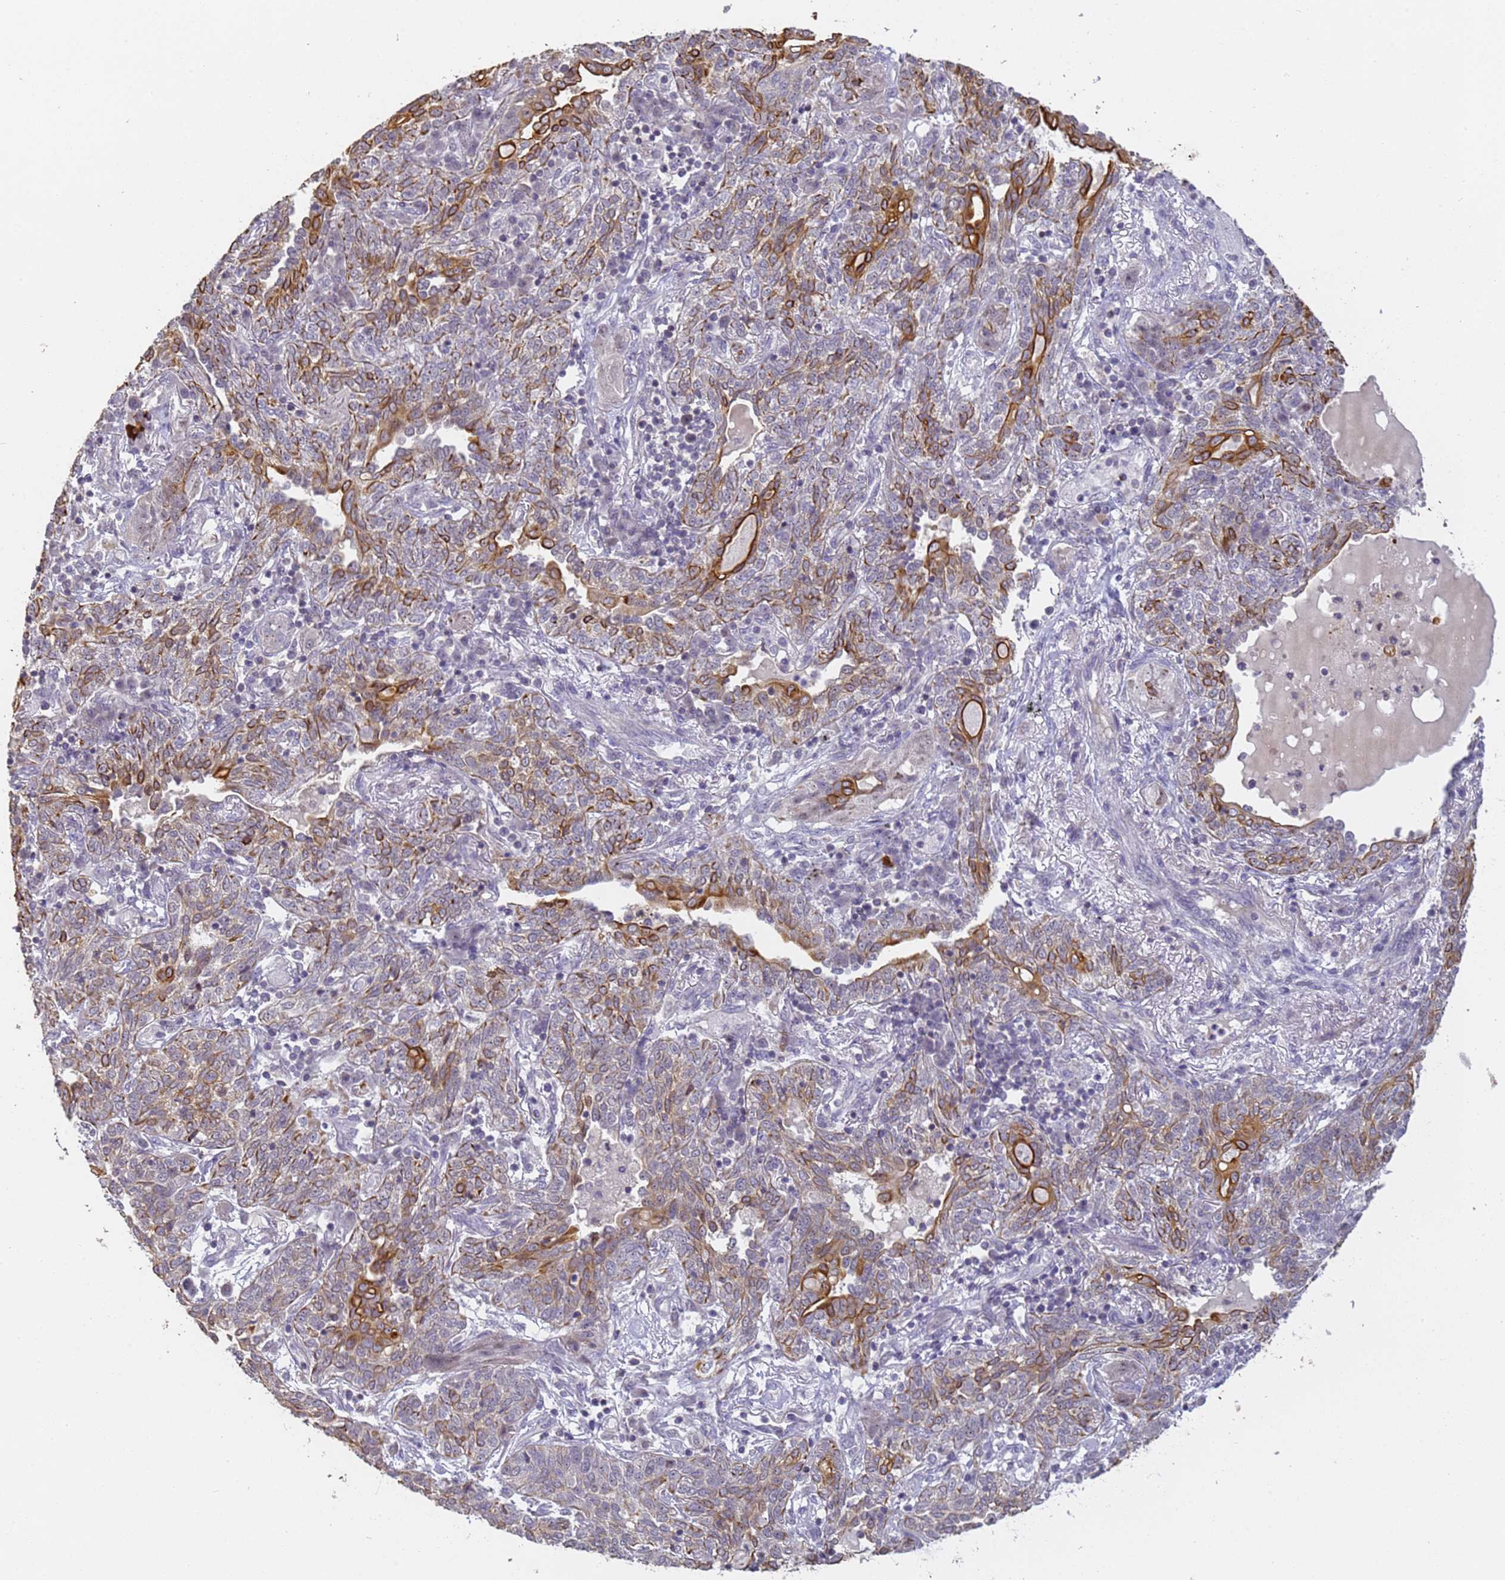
{"staining": {"intensity": "strong", "quantity": "25%-75%", "location": "cytoplasmic/membranous"}, "tissue": "lung cancer", "cell_type": "Tumor cells", "image_type": "cancer", "snomed": [{"axis": "morphology", "description": "Squamous cell carcinoma, NOS"}, {"axis": "topography", "description": "Lung"}], "caption": "Lung cancer (squamous cell carcinoma) stained with IHC exhibits strong cytoplasmic/membranous positivity in about 25%-75% of tumor cells.", "gene": "VWA3A", "patient": {"sex": "female", "age": 70}}